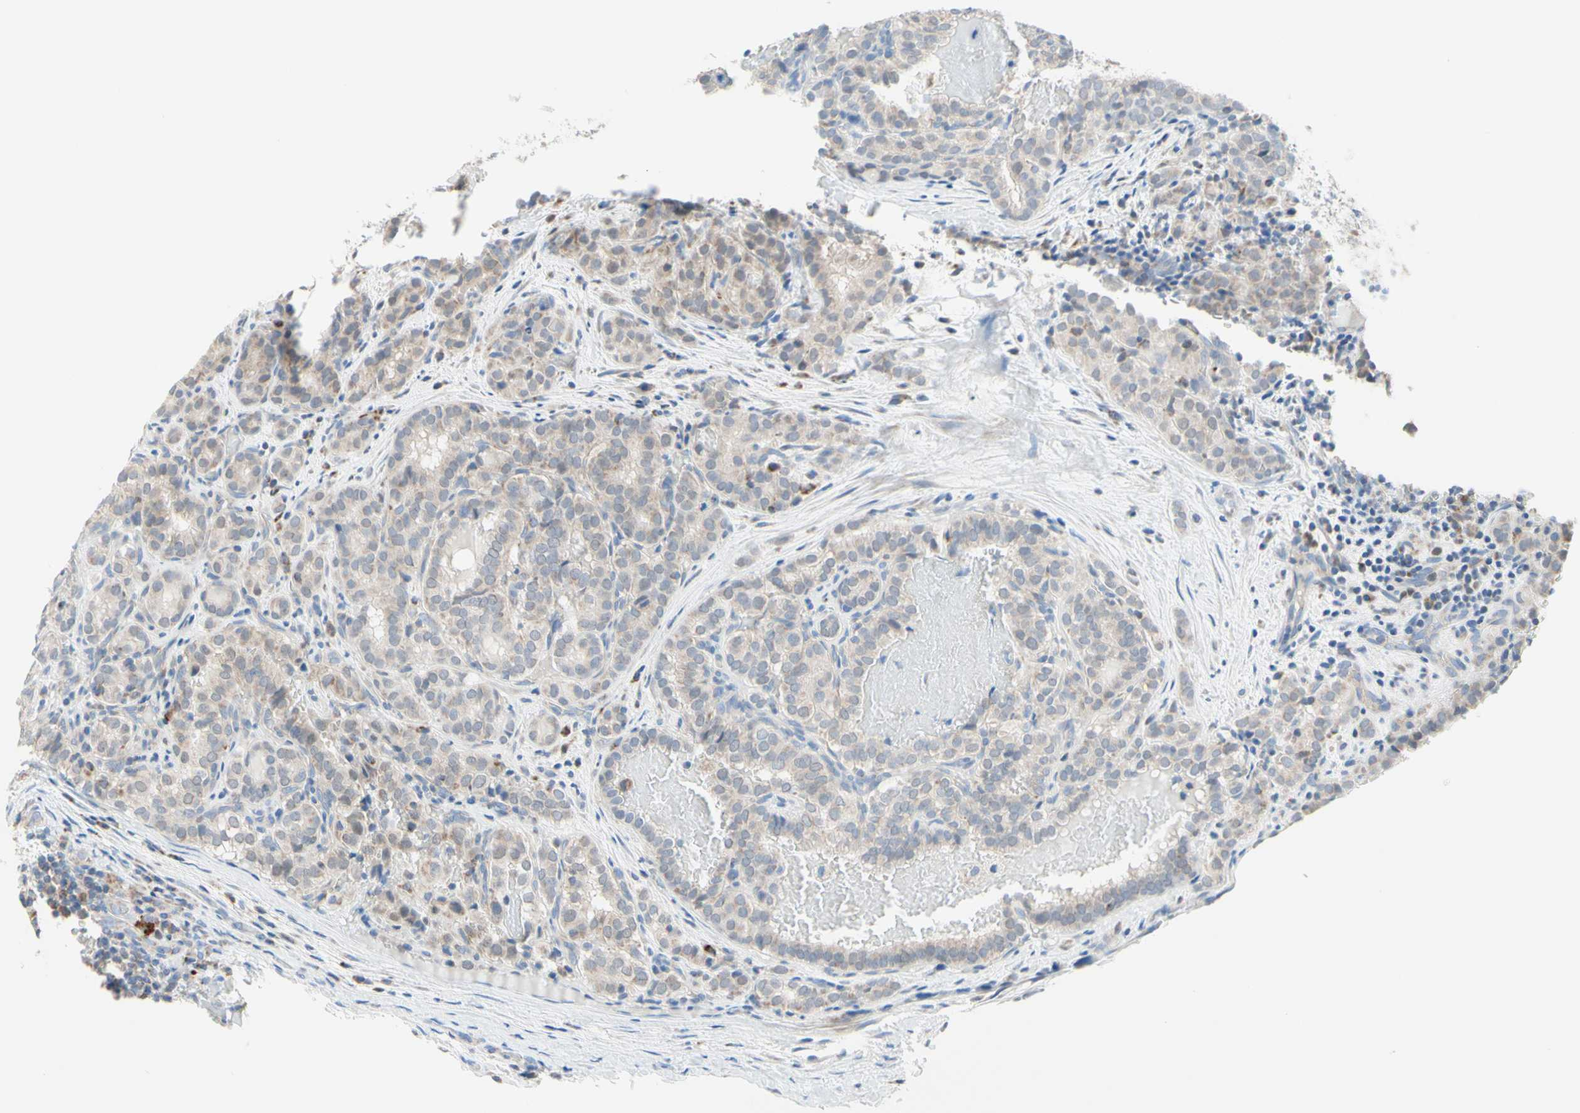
{"staining": {"intensity": "weak", "quantity": ">75%", "location": "cytoplasmic/membranous"}, "tissue": "thyroid cancer", "cell_type": "Tumor cells", "image_type": "cancer", "snomed": [{"axis": "morphology", "description": "Normal tissue, NOS"}, {"axis": "morphology", "description": "Papillary adenocarcinoma, NOS"}, {"axis": "topography", "description": "Thyroid gland"}], "caption": "Immunohistochemistry photomicrograph of human thyroid papillary adenocarcinoma stained for a protein (brown), which shows low levels of weak cytoplasmic/membranous positivity in about >75% of tumor cells.", "gene": "MFF", "patient": {"sex": "female", "age": 30}}